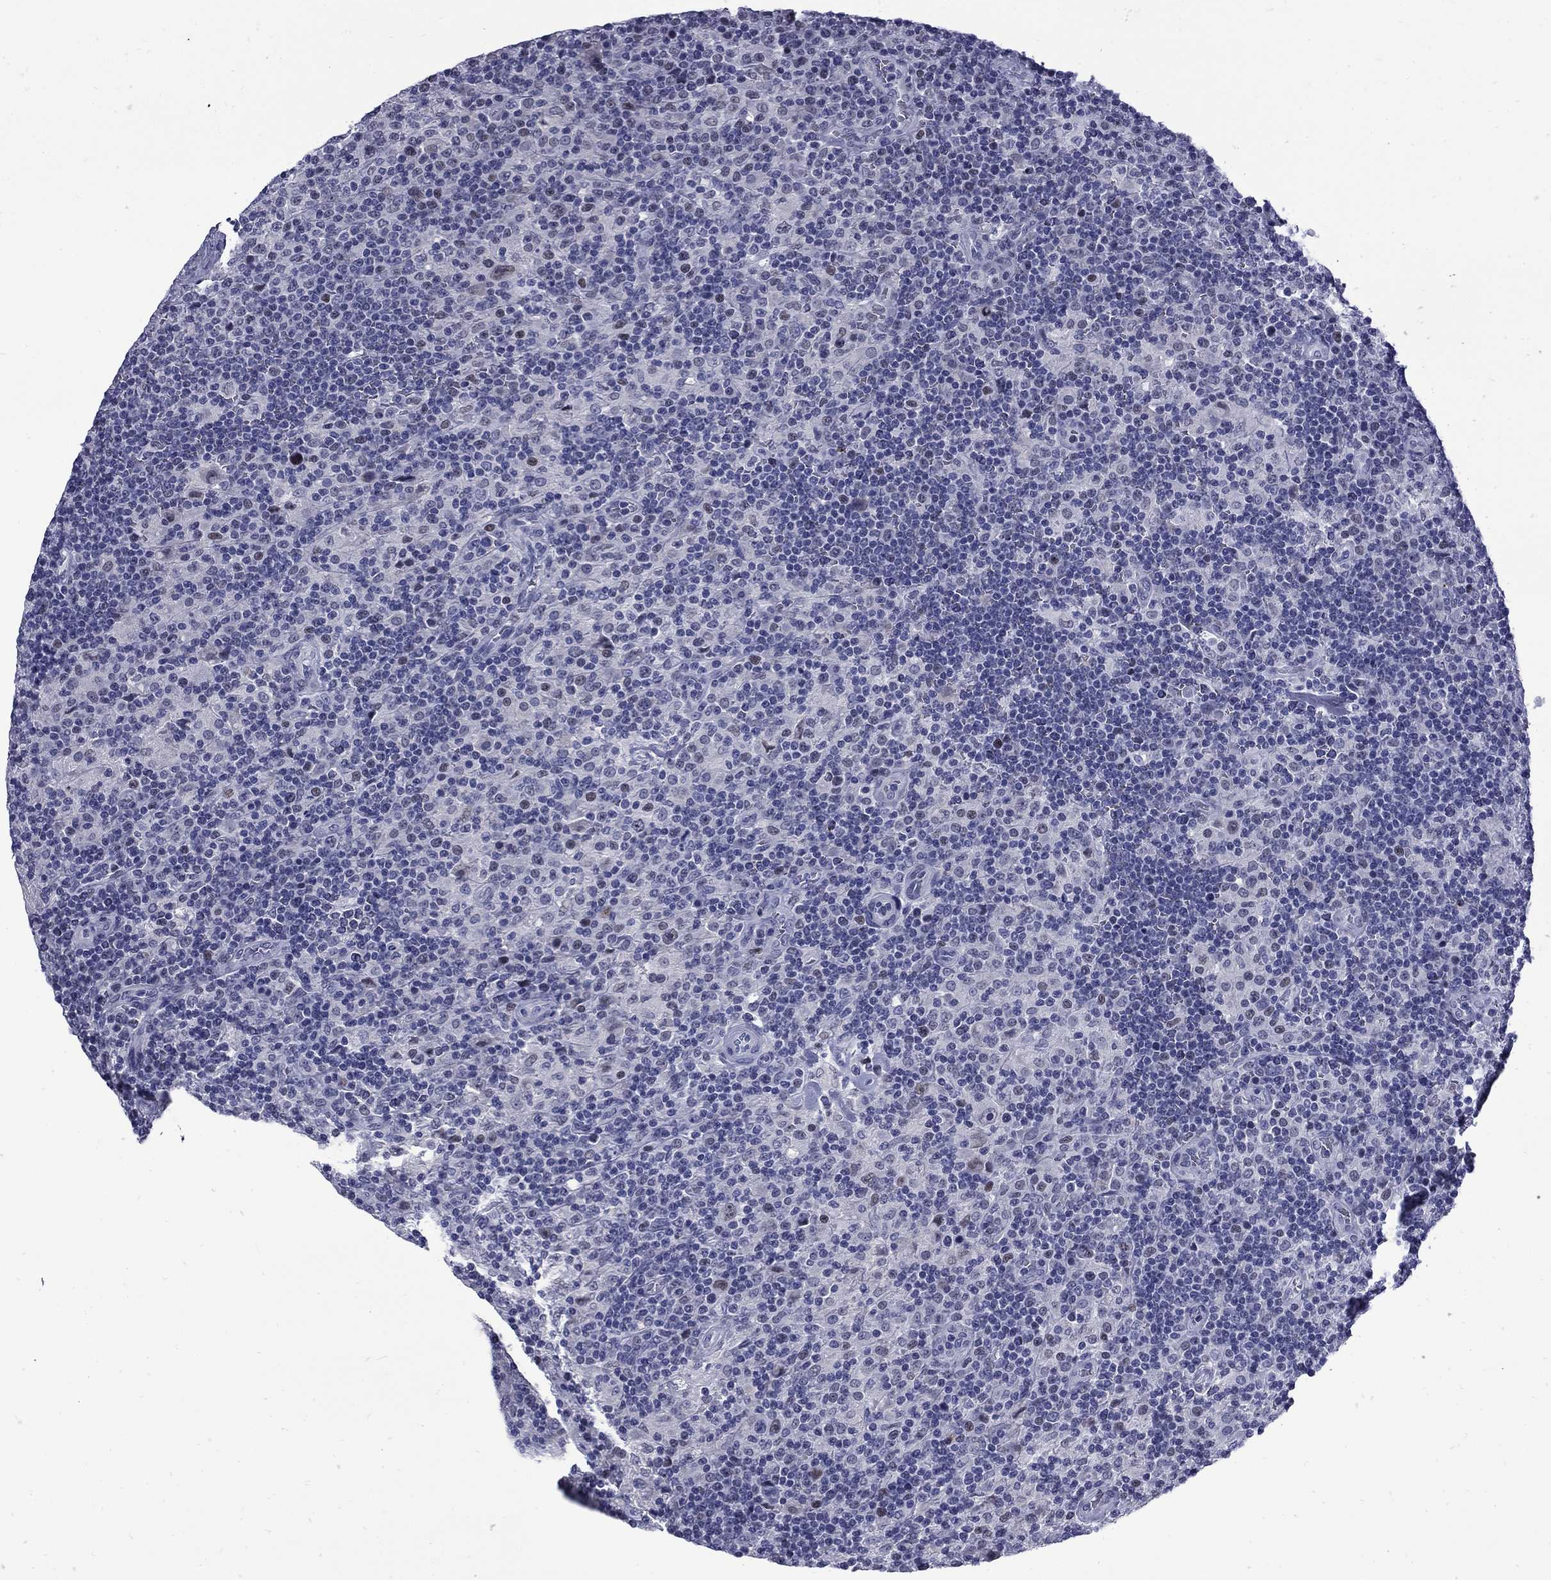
{"staining": {"intensity": "negative", "quantity": "none", "location": "none"}, "tissue": "lymphoma", "cell_type": "Tumor cells", "image_type": "cancer", "snomed": [{"axis": "morphology", "description": "Hodgkin's disease, NOS"}, {"axis": "topography", "description": "Lymph node"}], "caption": "Immunohistochemistry (IHC) histopathology image of neoplastic tissue: Hodgkin's disease stained with DAB reveals no significant protein staining in tumor cells.", "gene": "MGARP", "patient": {"sex": "male", "age": 70}}